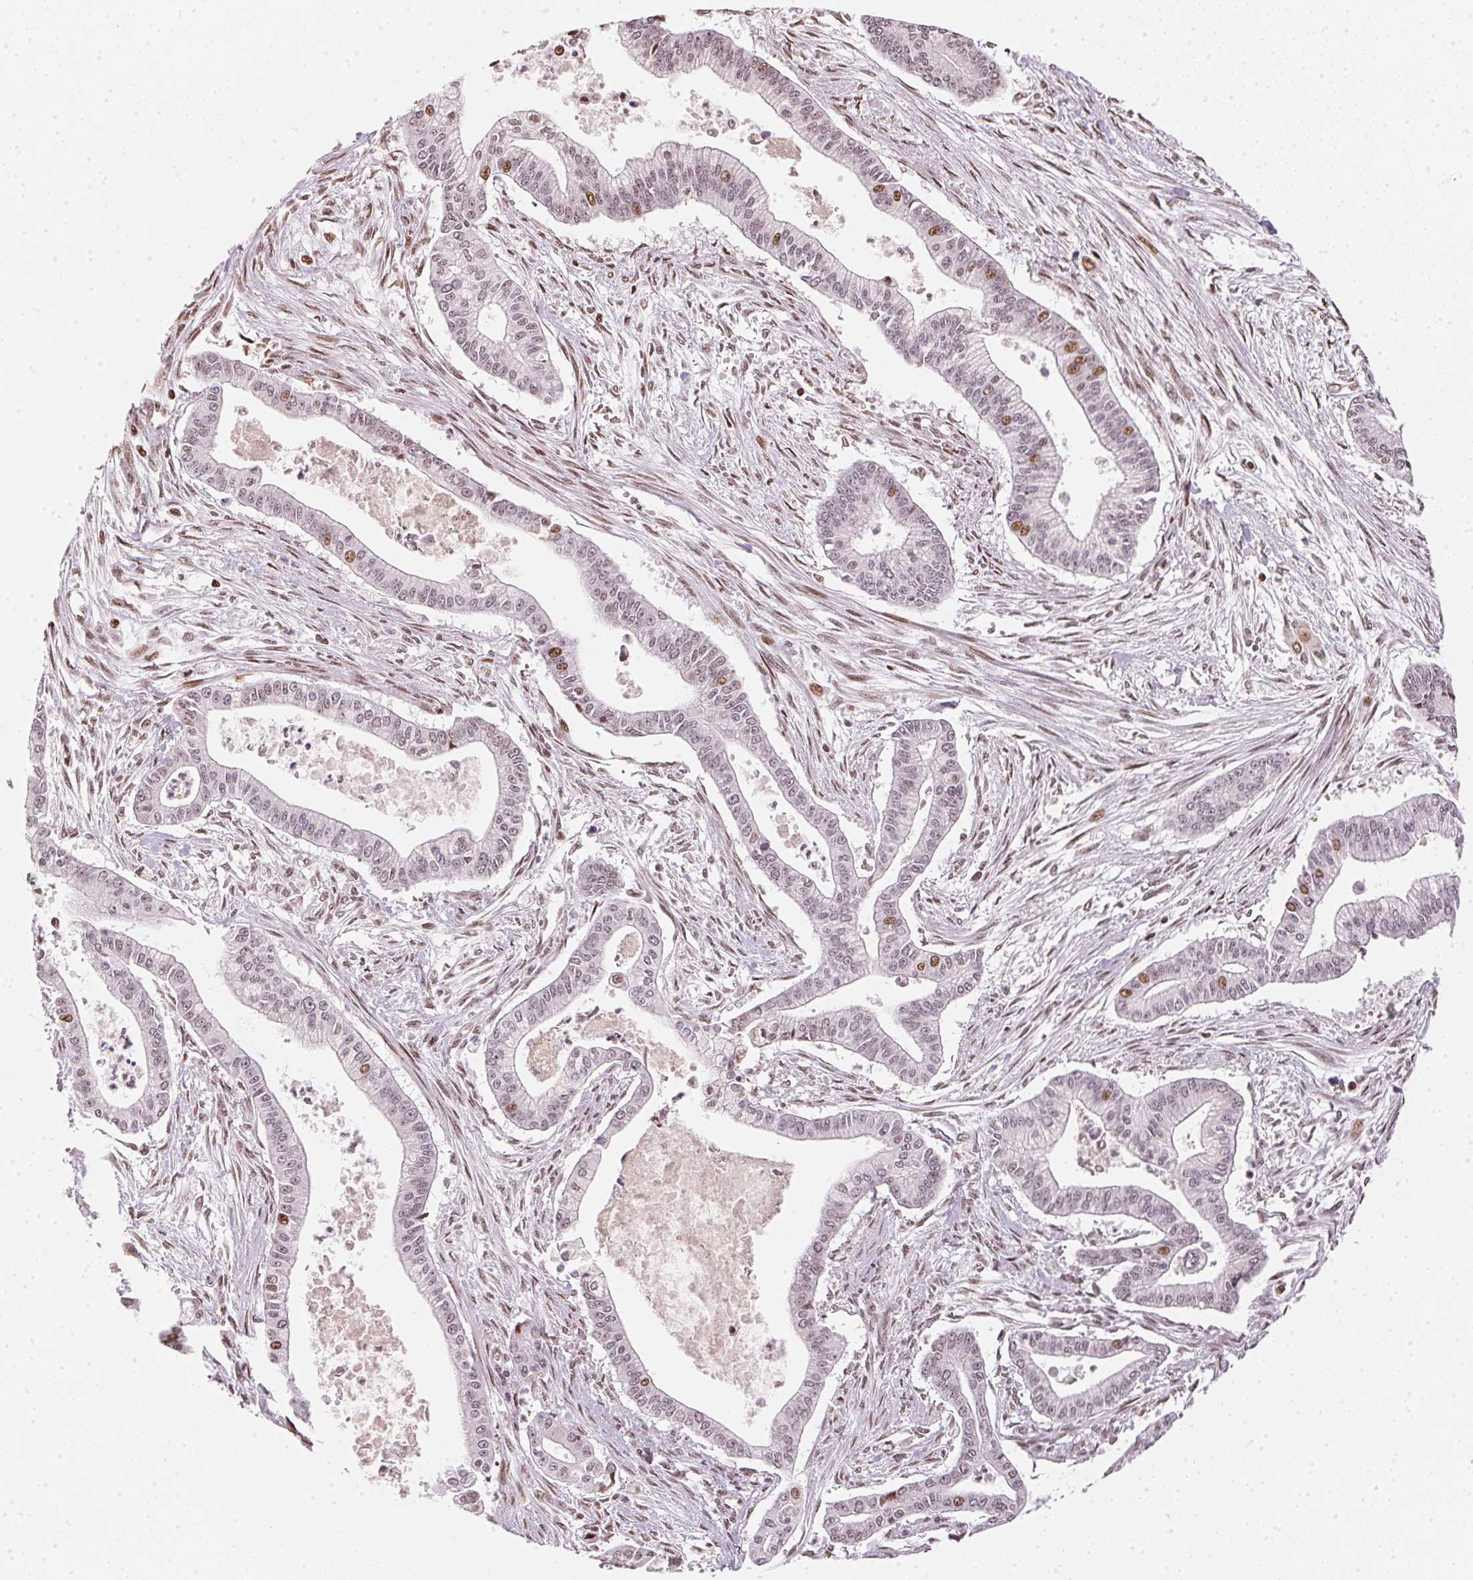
{"staining": {"intensity": "moderate", "quantity": "<25%", "location": "nuclear"}, "tissue": "pancreatic cancer", "cell_type": "Tumor cells", "image_type": "cancer", "snomed": [{"axis": "morphology", "description": "Adenocarcinoma, NOS"}, {"axis": "topography", "description": "Pancreas"}], "caption": "IHC histopathology image of human pancreatic cancer (adenocarcinoma) stained for a protein (brown), which demonstrates low levels of moderate nuclear staining in about <25% of tumor cells.", "gene": "KAT6A", "patient": {"sex": "female", "age": 65}}